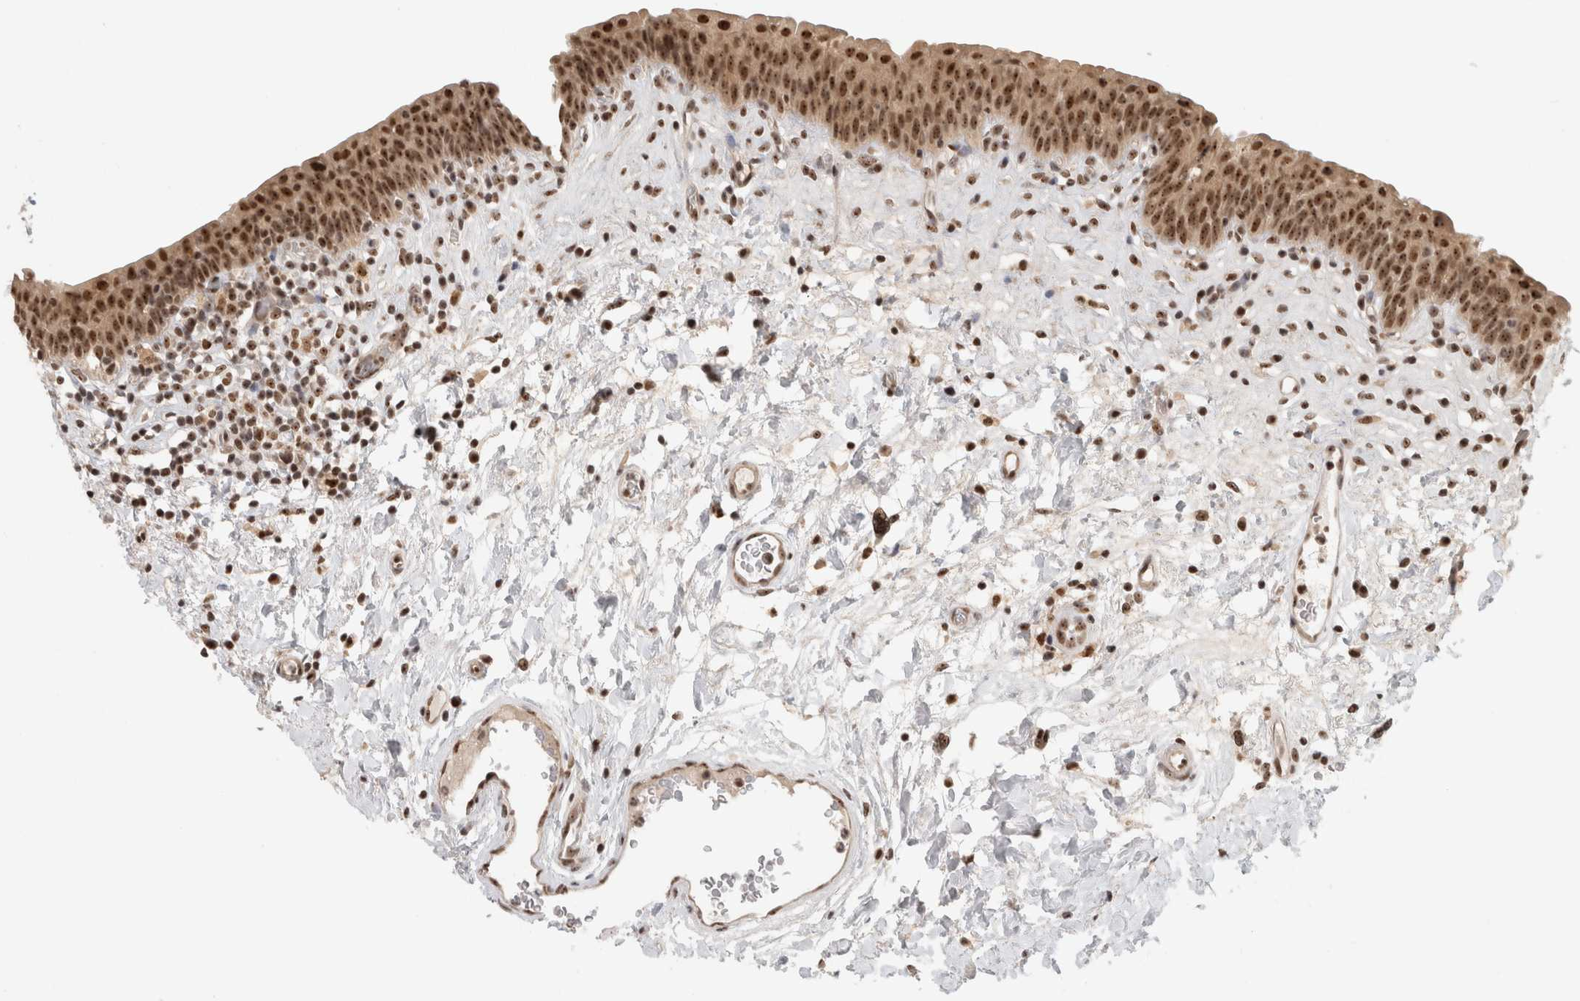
{"staining": {"intensity": "strong", "quantity": ">75%", "location": "nuclear"}, "tissue": "urinary bladder", "cell_type": "Urothelial cells", "image_type": "normal", "snomed": [{"axis": "morphology", "description": "Normal tissue, NOS"}, {"axis": "topography", "description": "Urinary bladder"}], "caption": "Urinary bladder stained for a protein (brown) displays strong nuclear positive positivity in about >75% of urothelial cells.", "gene": "EBNA1BP2", "patient": {"sex": "male", "age": 83}}